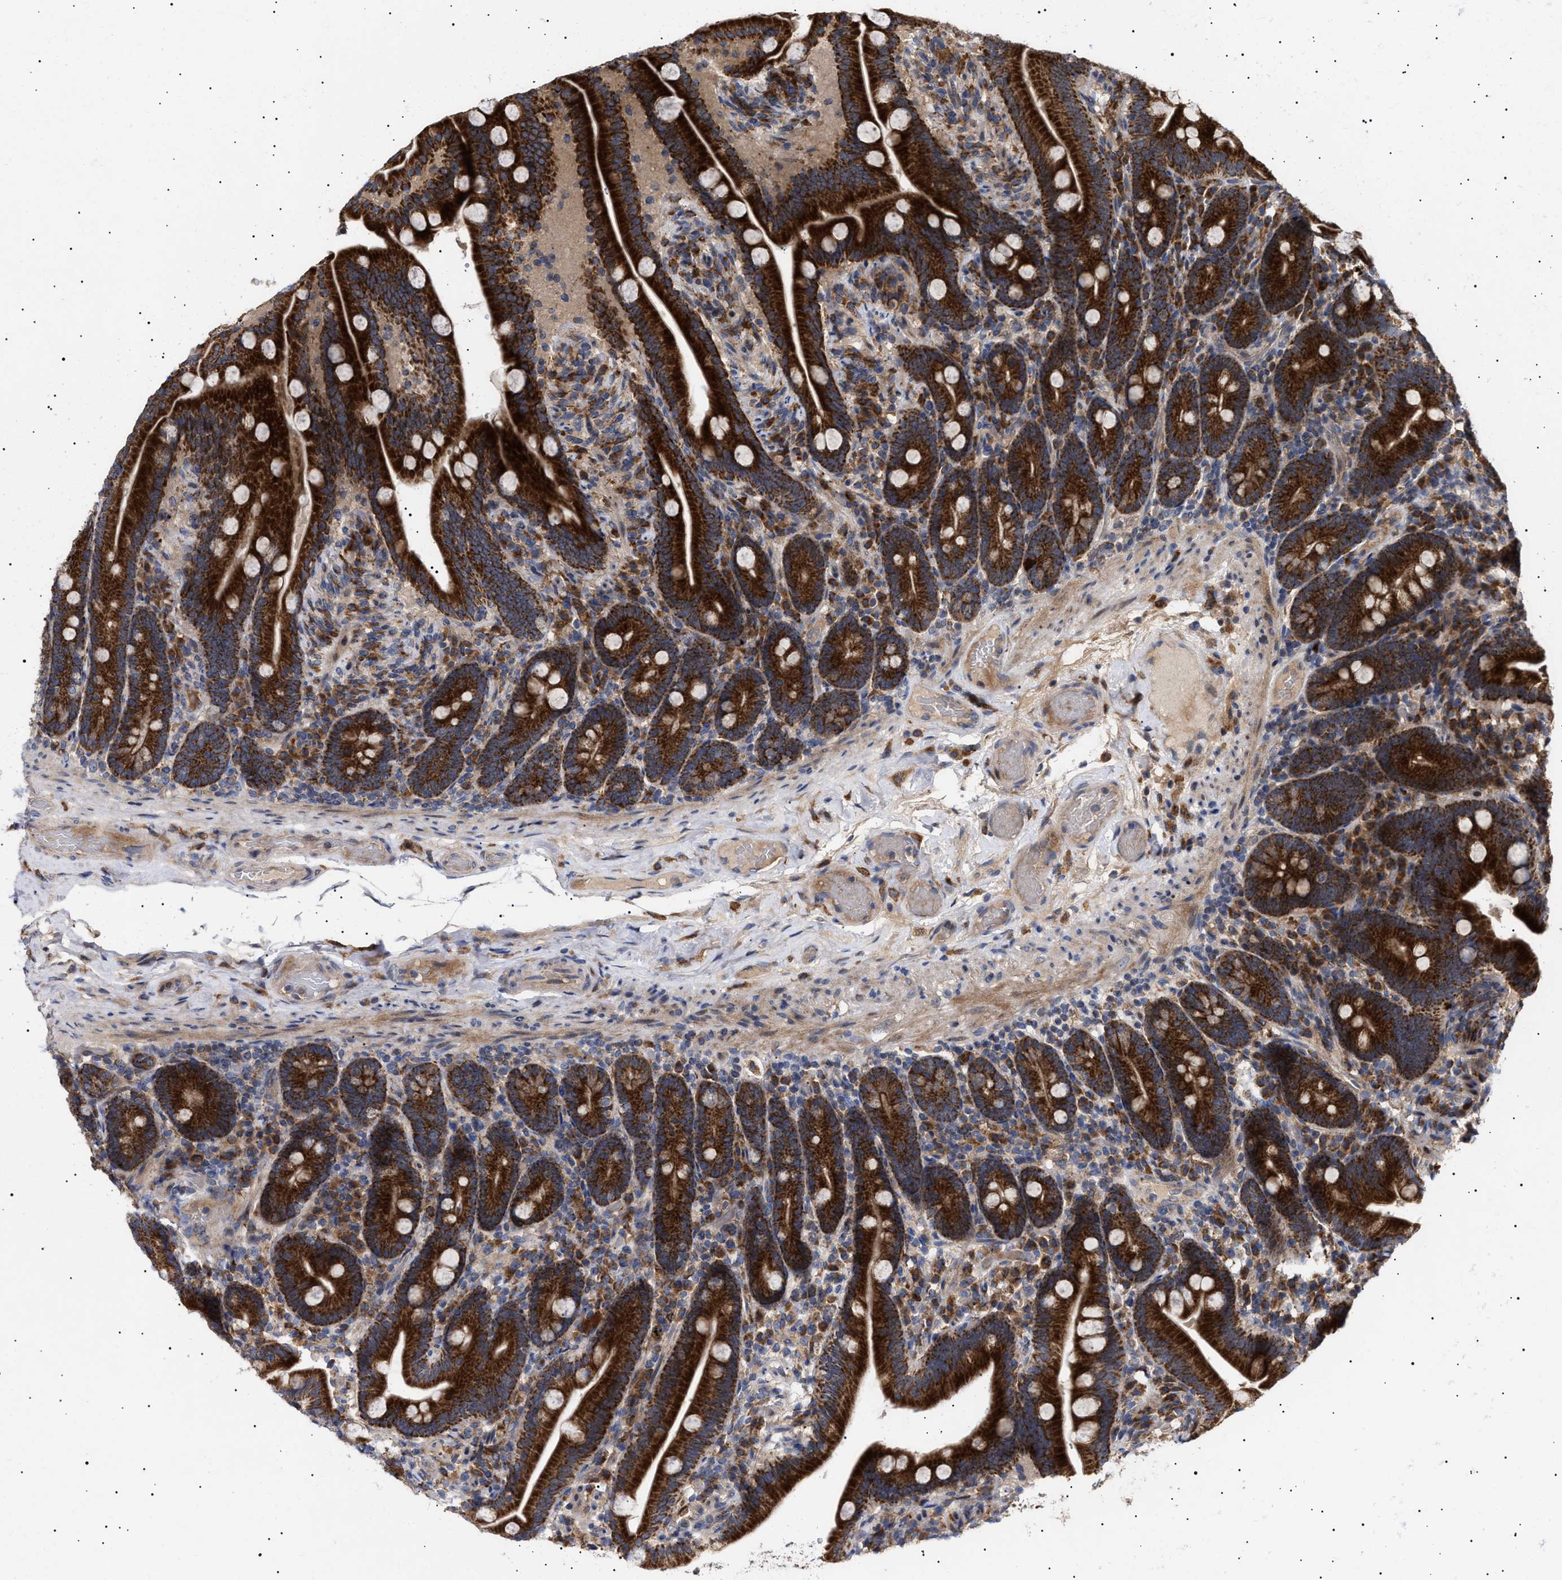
{"staining": {"intensity": "strong", "quantity": ">75%", "location": "cytoplasmic/membranous"}, "tissue": "duodenum", "cell_type": "Glandular cells", "image_type": "normal", "snomed": [{"axis": "morphology", "description": "Normal tissue, NOS"}, {"axis": "topography", "description": "Duodenum"}], "caption": "Strong cytoplasmic/membranous positivity for a protein is appreciated in approximately >75% of glandular cells of unremarkable duodenum using immunohistochemistry.", "gene": "MRPL10", "patient": {"sex": "male", "age": 54}}